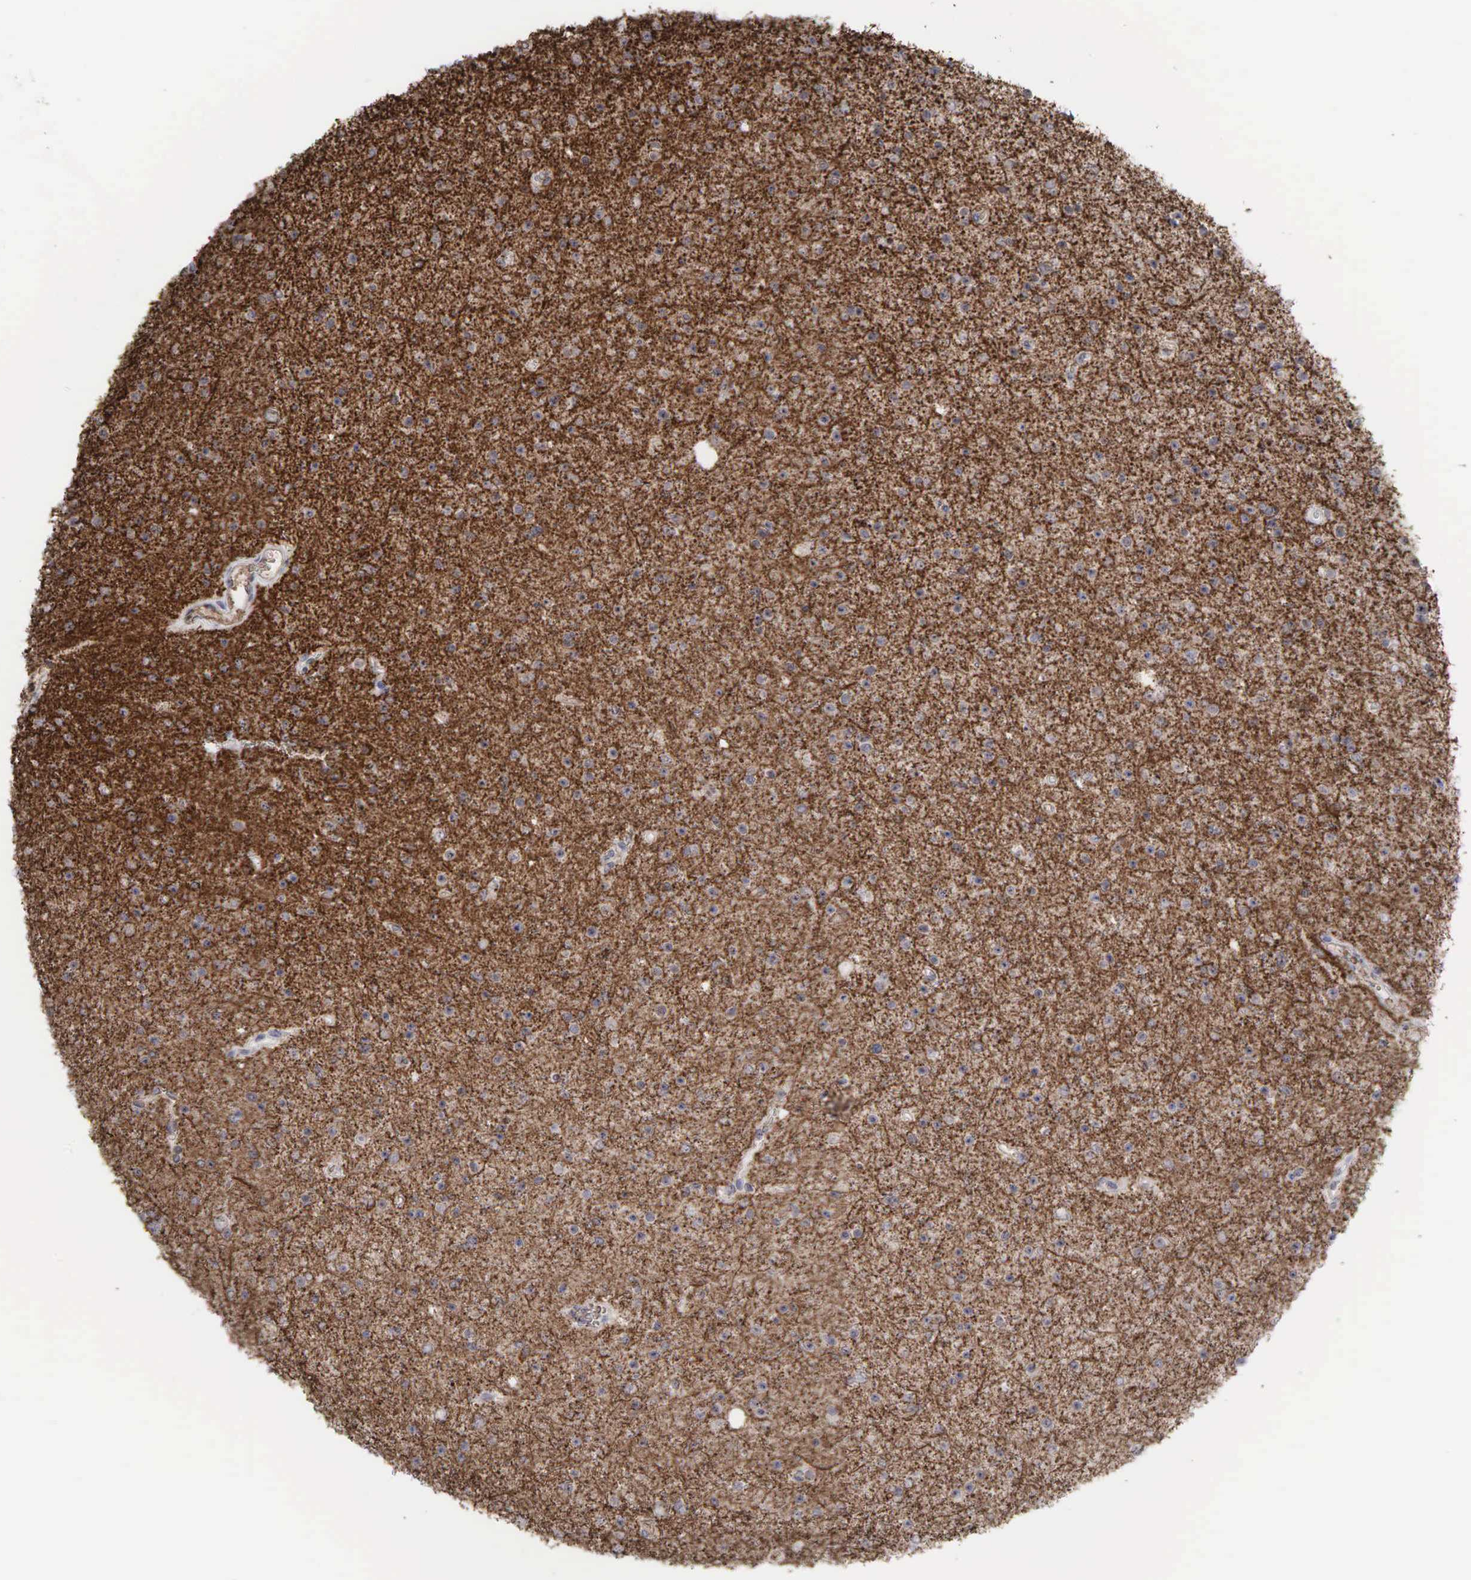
{"staining": {"intensity": "weak", "quantity": "25%-75%", "location": "cytoplasmic/membranous,nuclear"}, "tissue": "glioma", "cell_type": "Tumor cells", "image_type": "cancer", "snomed": [{"axis": "morphology", "description": "Glioma, malignant, Low grade"}, {"axis": "topography", "description": "Brain"}], "caption": "Immunohistochemistry (IHC) photomicrograph of malignant low-grade glioma stained for a protein (brown), which reveals low levels of weak cytoplasmic/membranous and nuclear staining in approximately 25%-75% of tumor cells.", "gene": "DKC1", "patient": {"sex": "female", "age": 46}}